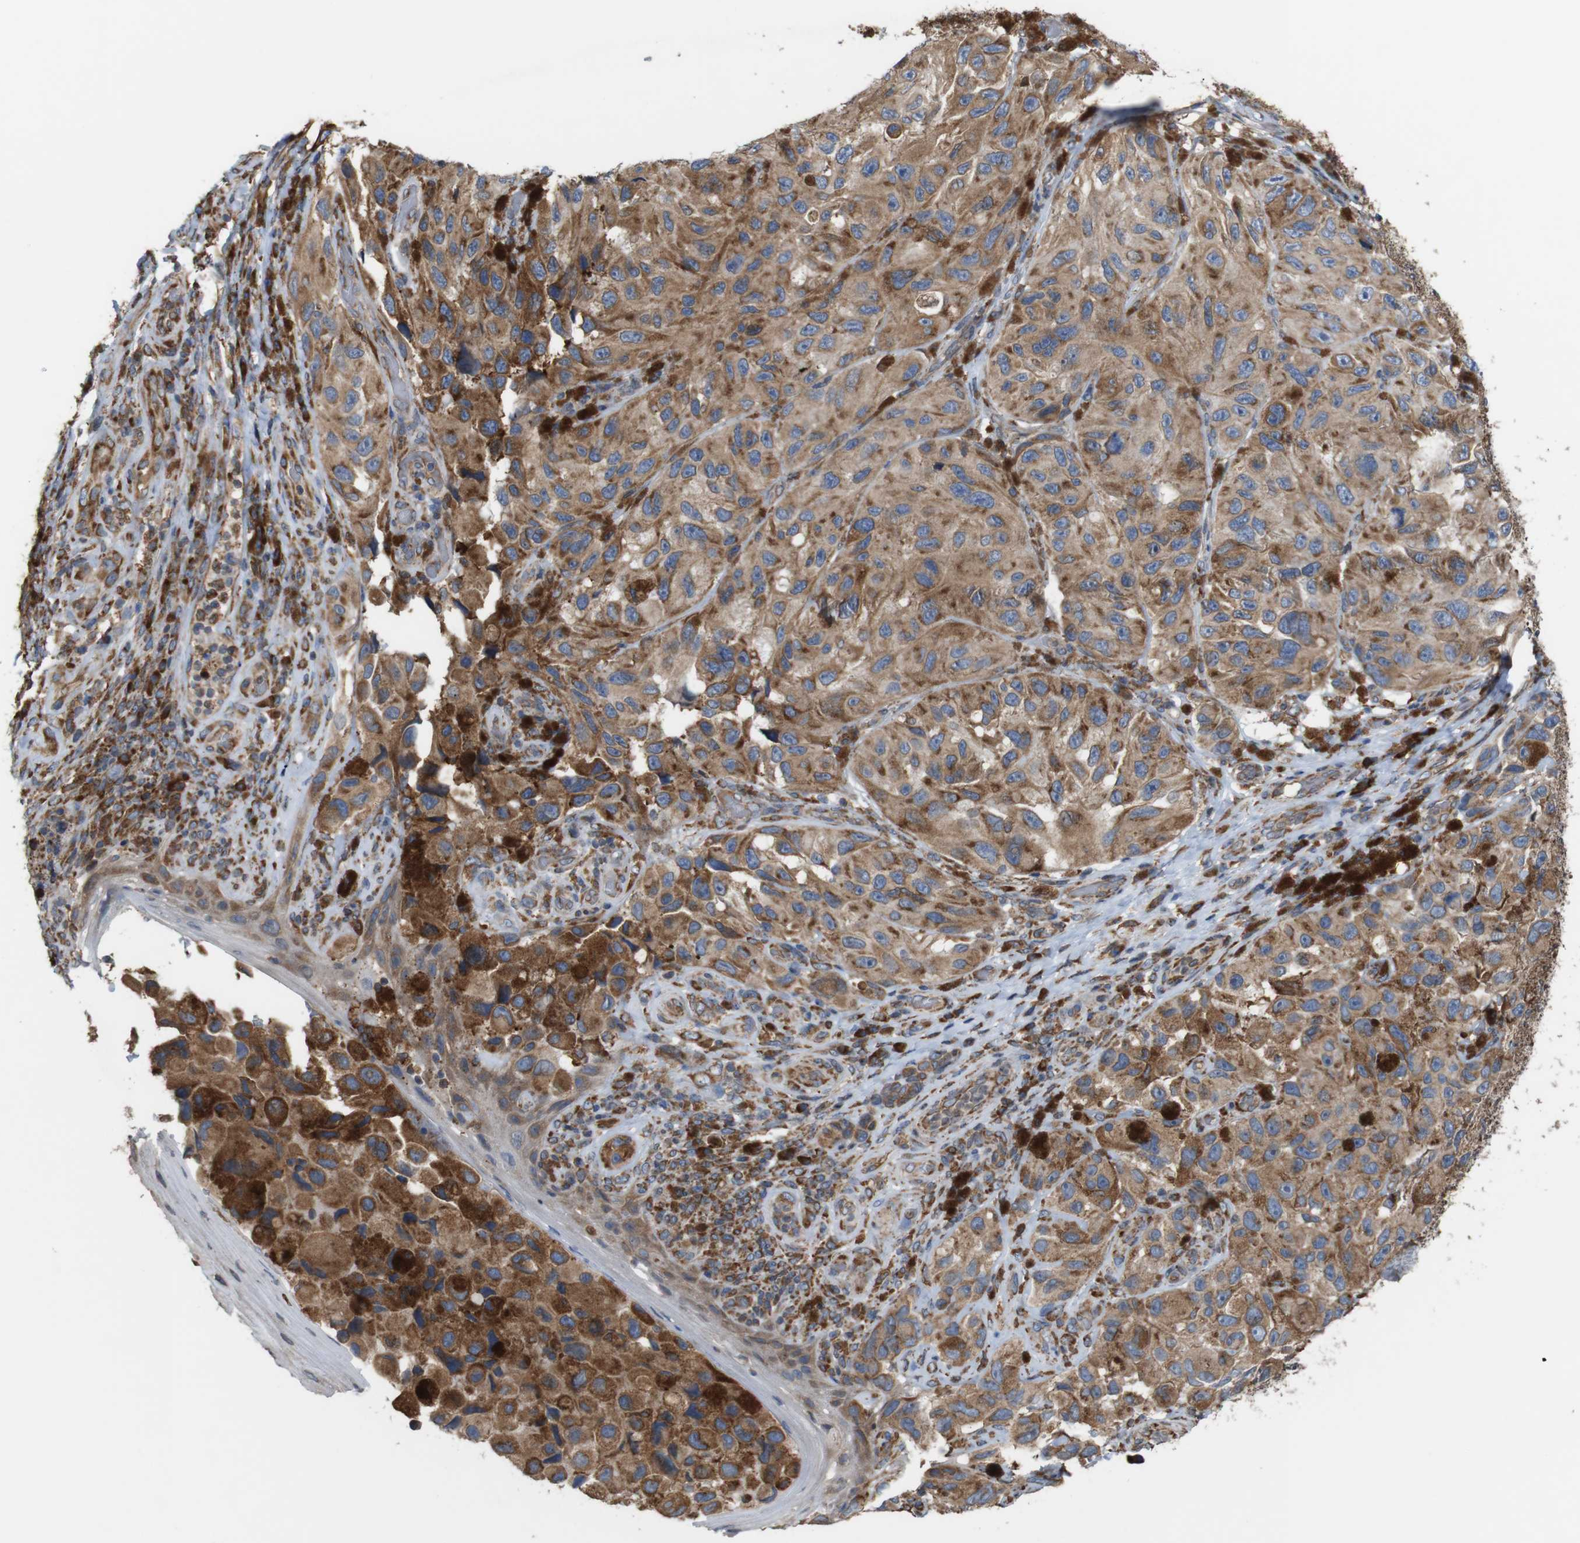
{"staining": {"intensity": "moderate", "quantity": ">75%", "location": "cytoplasmic/membranous"}, "tissue": "melanoma", "cell_type": "Tumor cells", "image_type": "cancer", "snomed": [{"axis": "morphology", "description": "Malignant melanoma, NOS"}, {"axis": "topography", "description": "Skin"}], "caption": "The image shows staining of malignant melanoma, revealing moderate cytoplasmic/membranous protein positivity (brown color) within tumor cells. (DAB (3,3'-diaminobenzidine) = brown stain, brightfield microscopy at high magnification).", "gene": "UGGT1", "patient": {"sex": "female", "age": 73}}